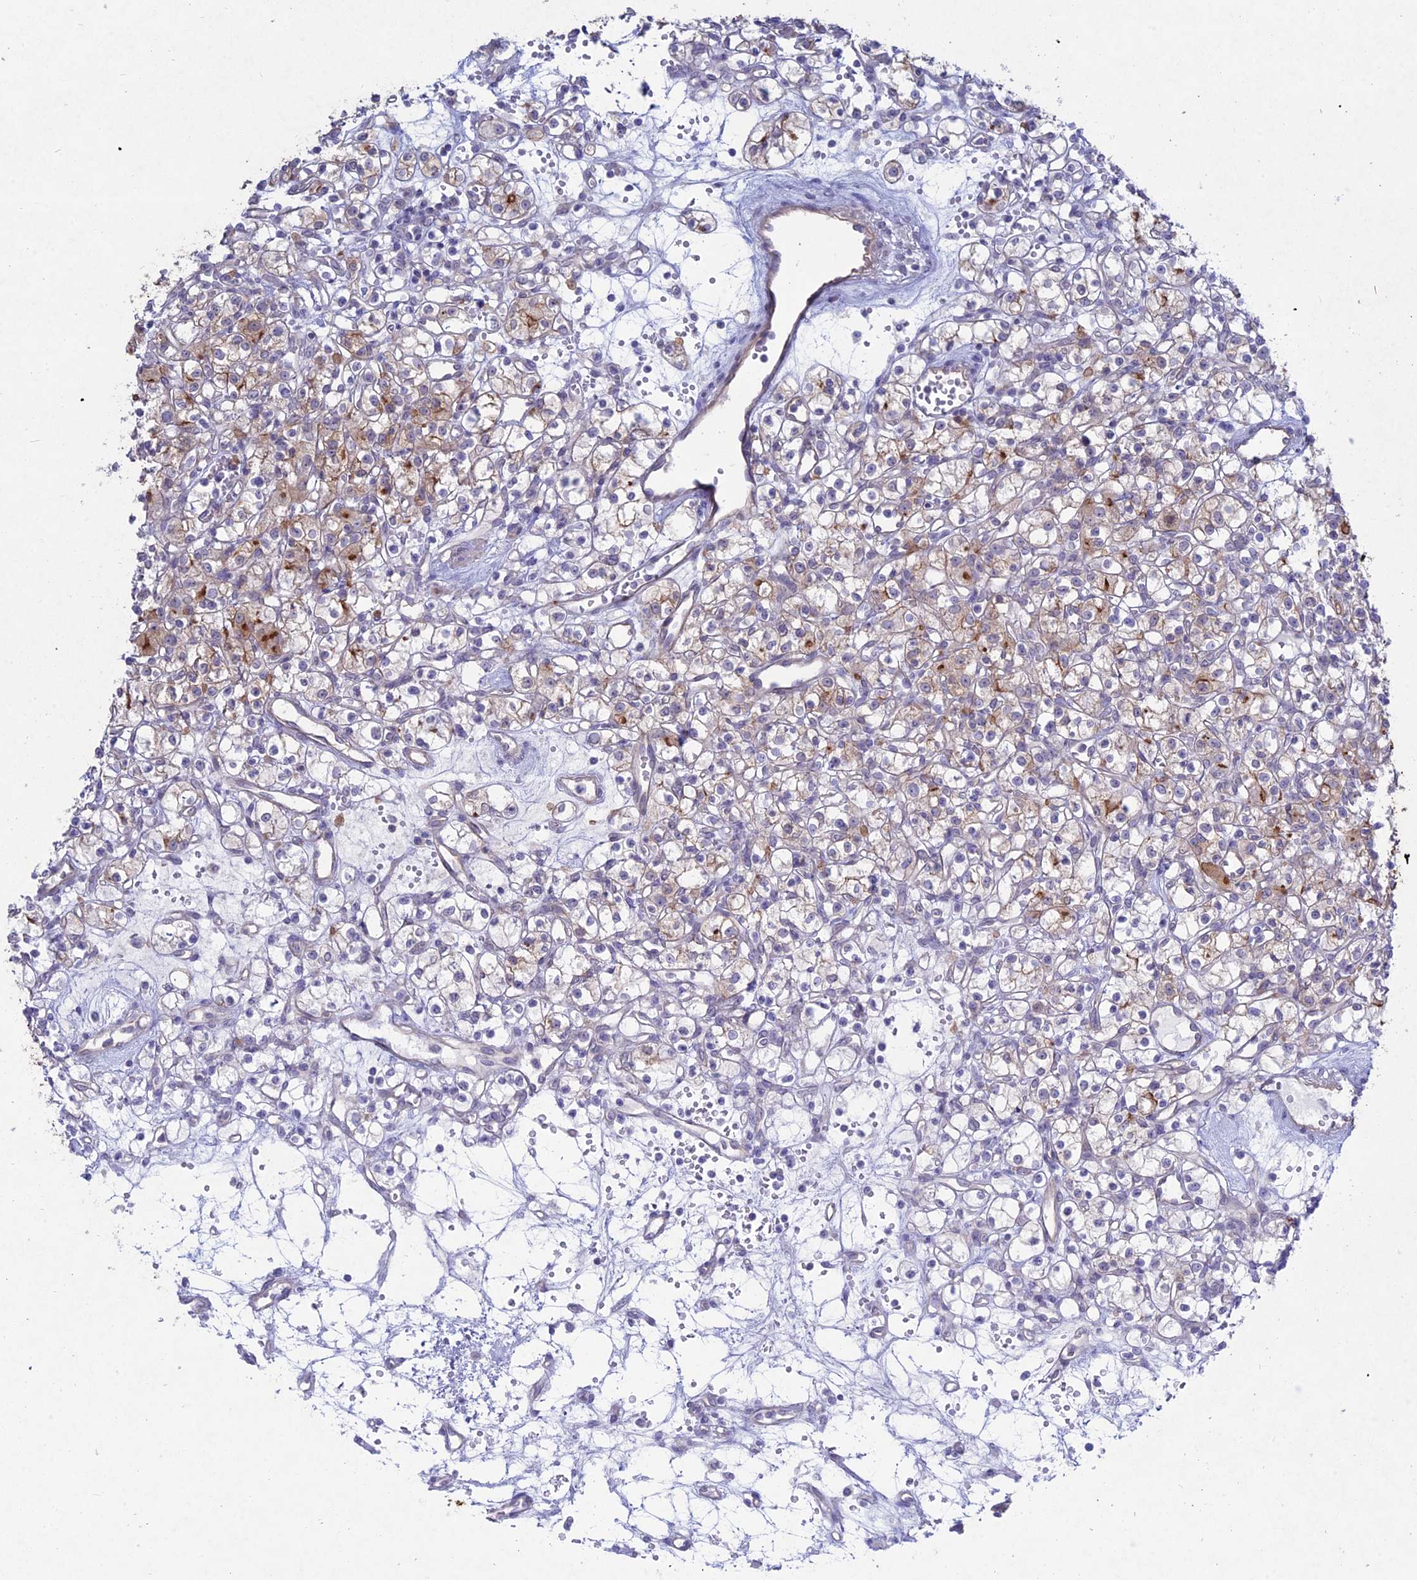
{"staining": {"intensity": "moderate", "quantity": "25%-75%", "location": "cytoplasmic/membranous"}, "tissue": "renal cancer", "cell_type": "Tumor cells", "image_type": "cancer", "snomed": [{"axis": "morphology", "description": "Adenocarcinoma, NOS"}, {"axis": "topography", "description": "Kidney"}], "caption": "Protein staining by immunohistochemistry shows moderate cytoplasmic/membranous positivity in approximately 25%-75% of tumor cells in adenocarcinoma (renal). The staining was performed using DAB (3,3'-diaminobenzidine) to visualize the protein expression in brown, while the nuclei were stained in blue with hematoxylin (Magnification: 20x).", "gene": "MYO5B", "patient": {"sex": "female", "age": 59}}